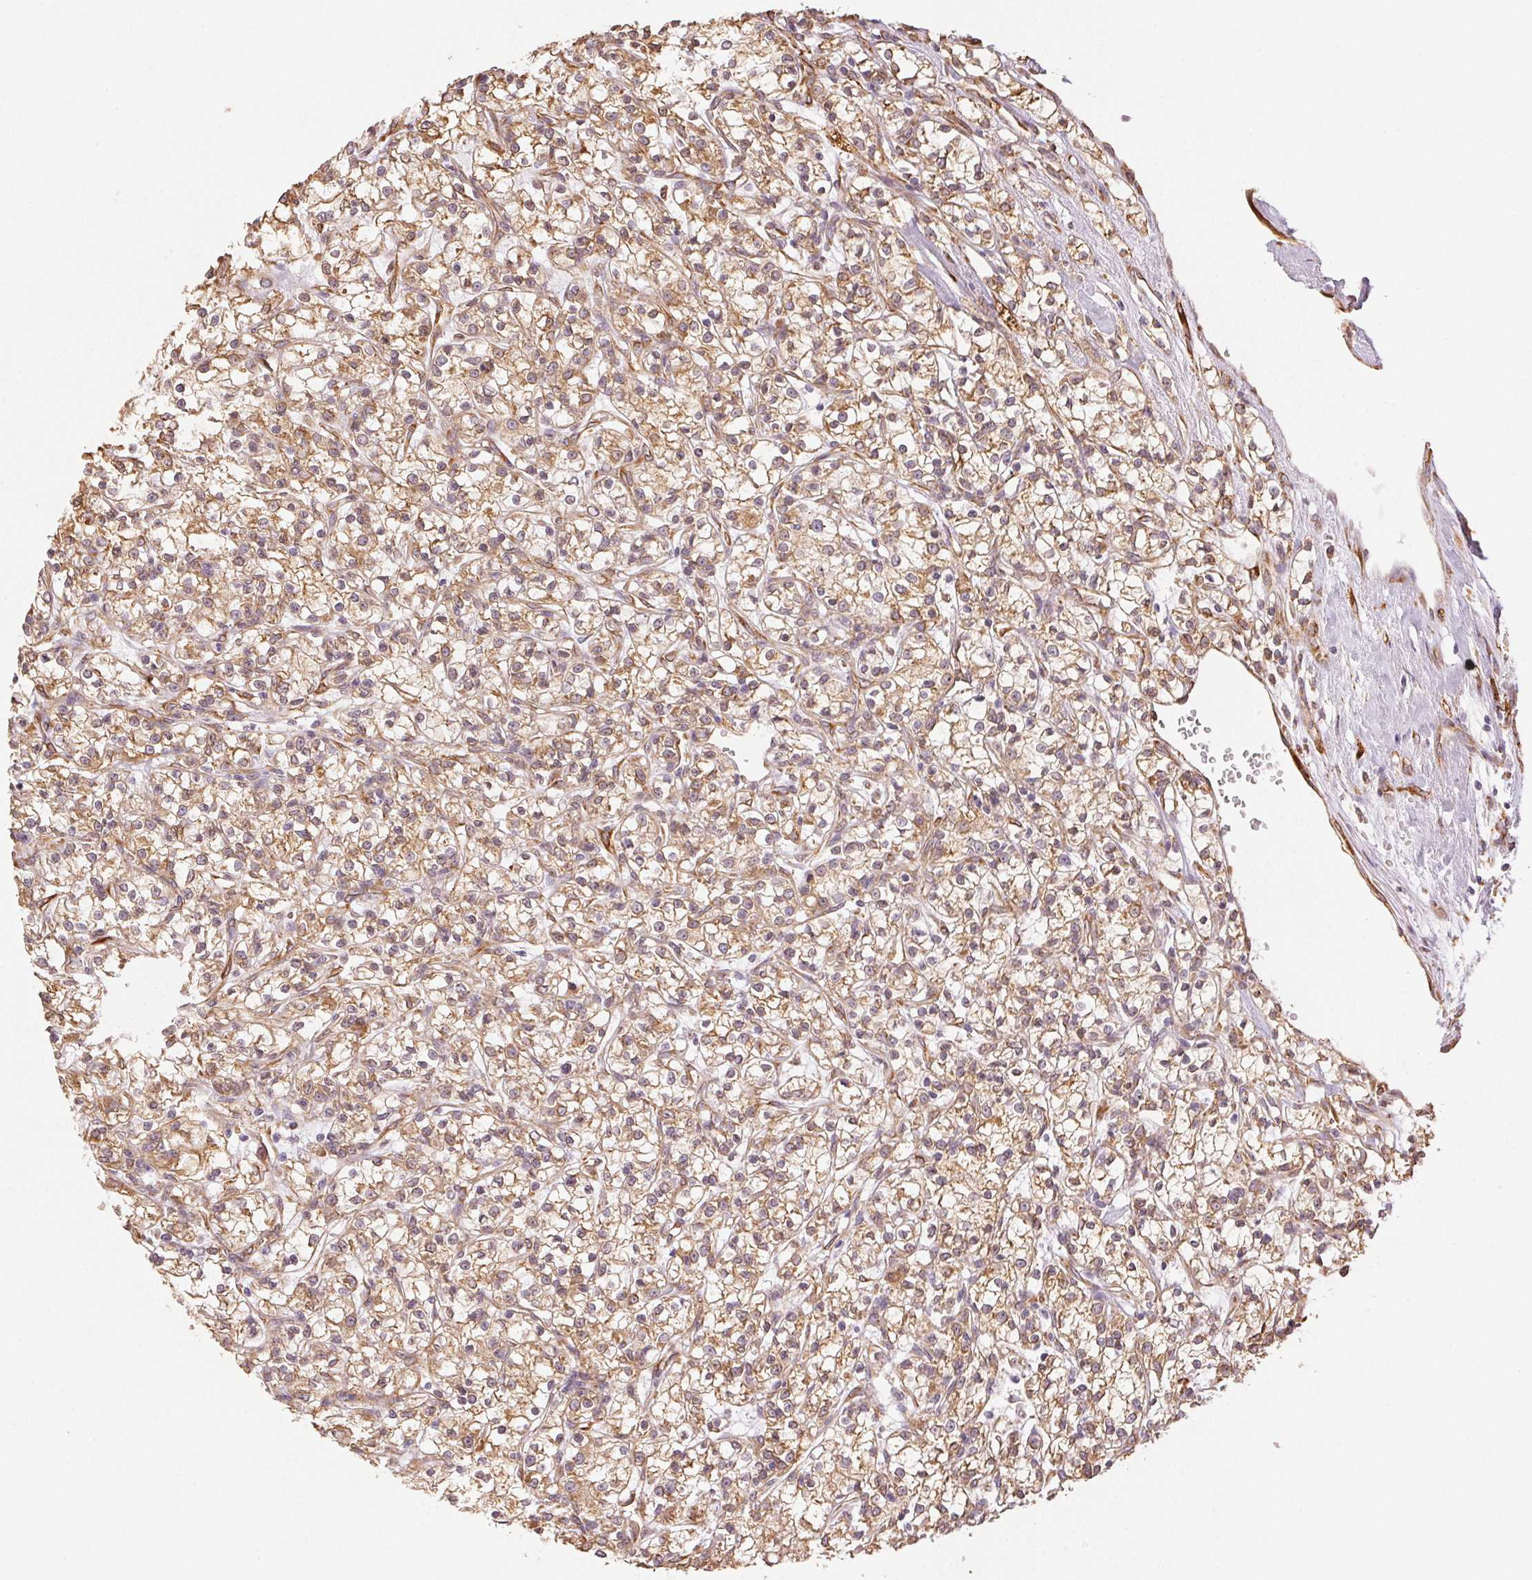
{"staining": {"intensity": "moderate", "quantity": ">75%", "location": "cytoplasmic/membranous"}, "tissue": "renal cancer", "cell_type": "Tumor cells", "image_type": "cancer", "snomed": [{"axis": "morphology", "description": "Adenocarcinoma, NOS"}, {"axis": "topography", "description": "Kidney"}], "caption": "DAB (3,3'-diaminobenzidine) immunohistochemical staining of human renal cancer (adenocarcinoma) demonstrates moderate cytoplasmic/membranous protein staining in approximately >75% of tumor cells.", "gene": "RCN3", "patient": {"sex": "female", "age": 59}}